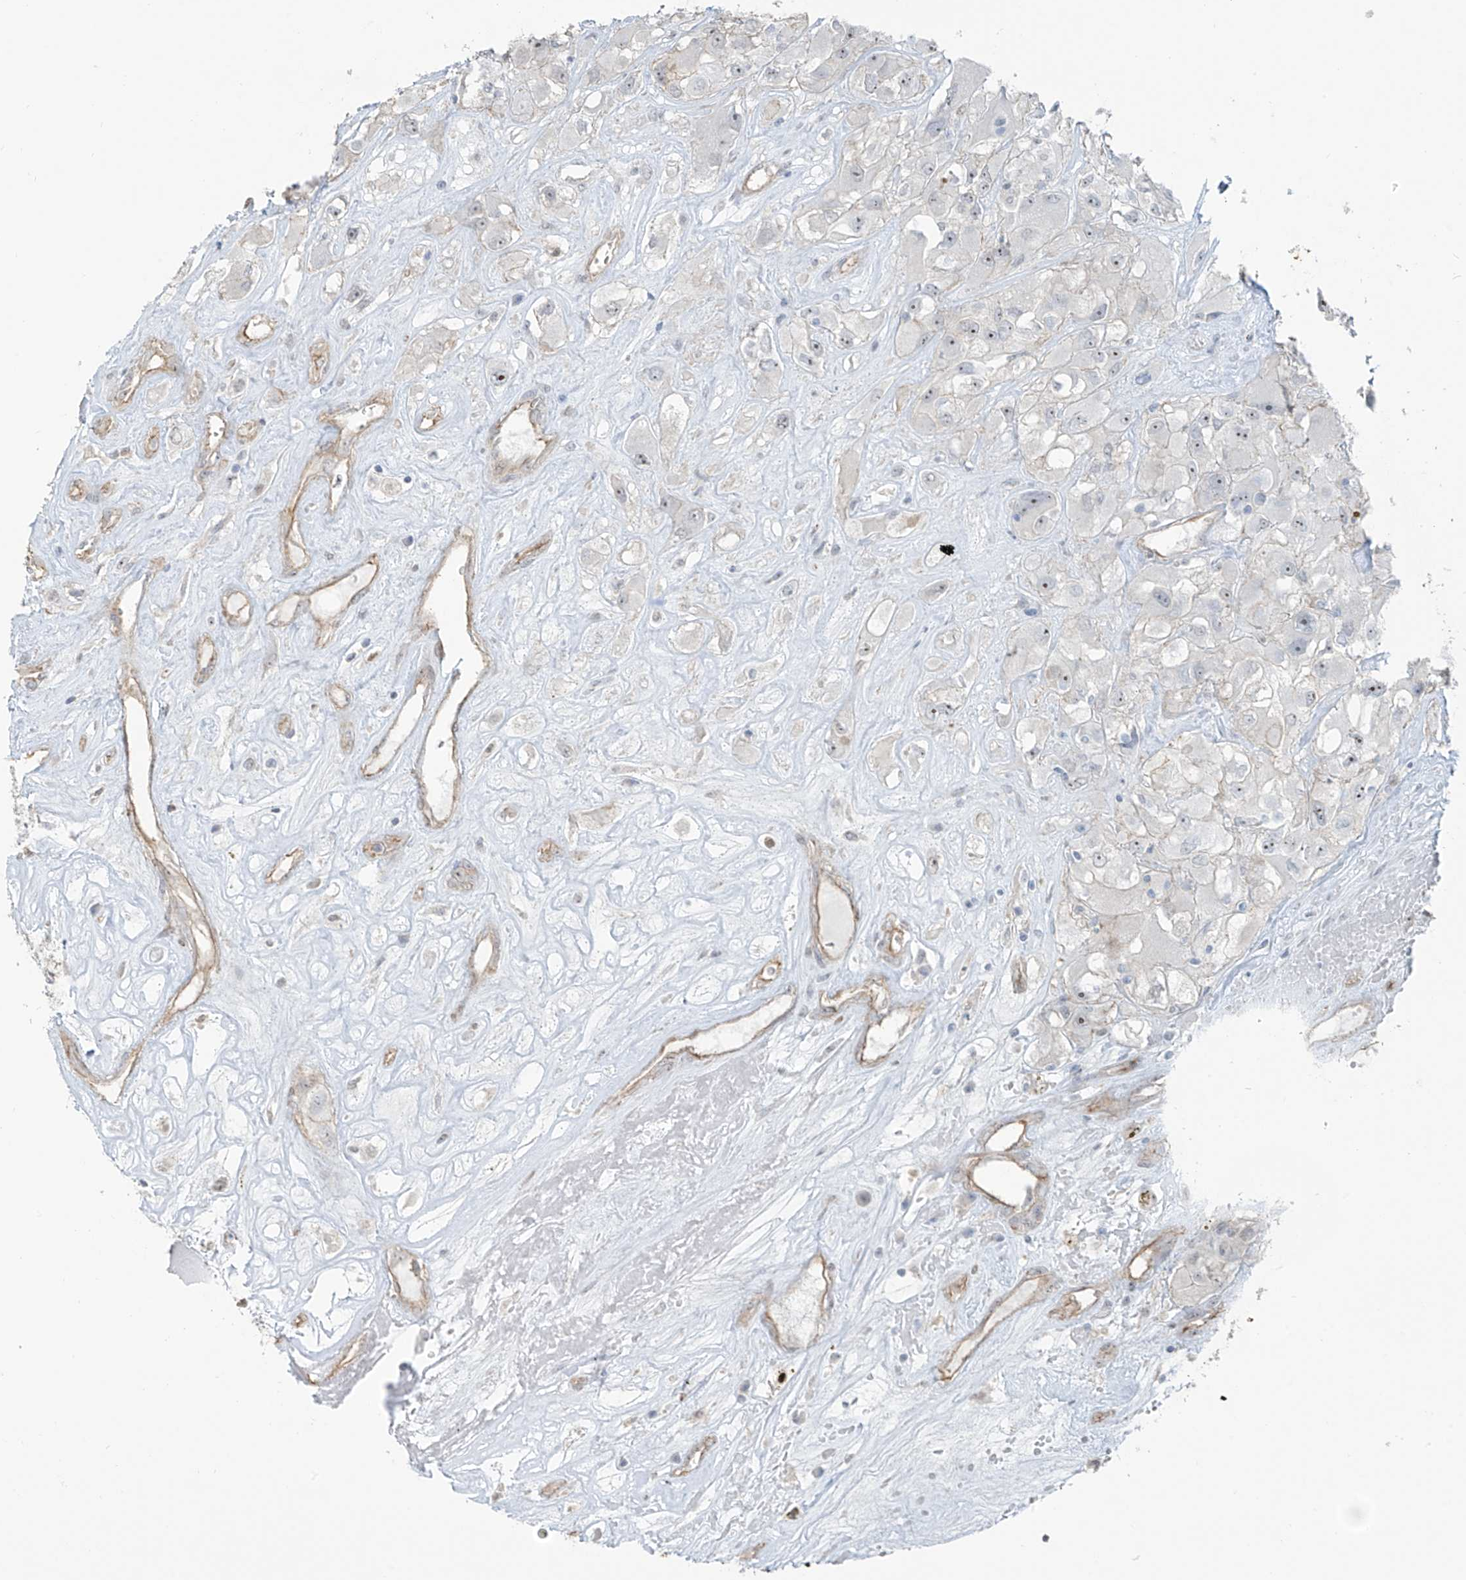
{"staining": {"intensity": "negative", "quantity": "none", "location": "none"}, "tissue": "renal cancer", "cell_type": "Tumor cells", "image_type": "cancer", "snomed": [{"axis": "morphology", "description": "Adenocarcinoma, NOS"}, {"axis": "topography", "description": "Kidney"}], "caption": "Immunohistochemistry (IHC) of renal adenocarcinoma demonstrates no expression in tumor cells.", "gene": "TUBE1", "patient": {"sex": "female", "age": 52}}